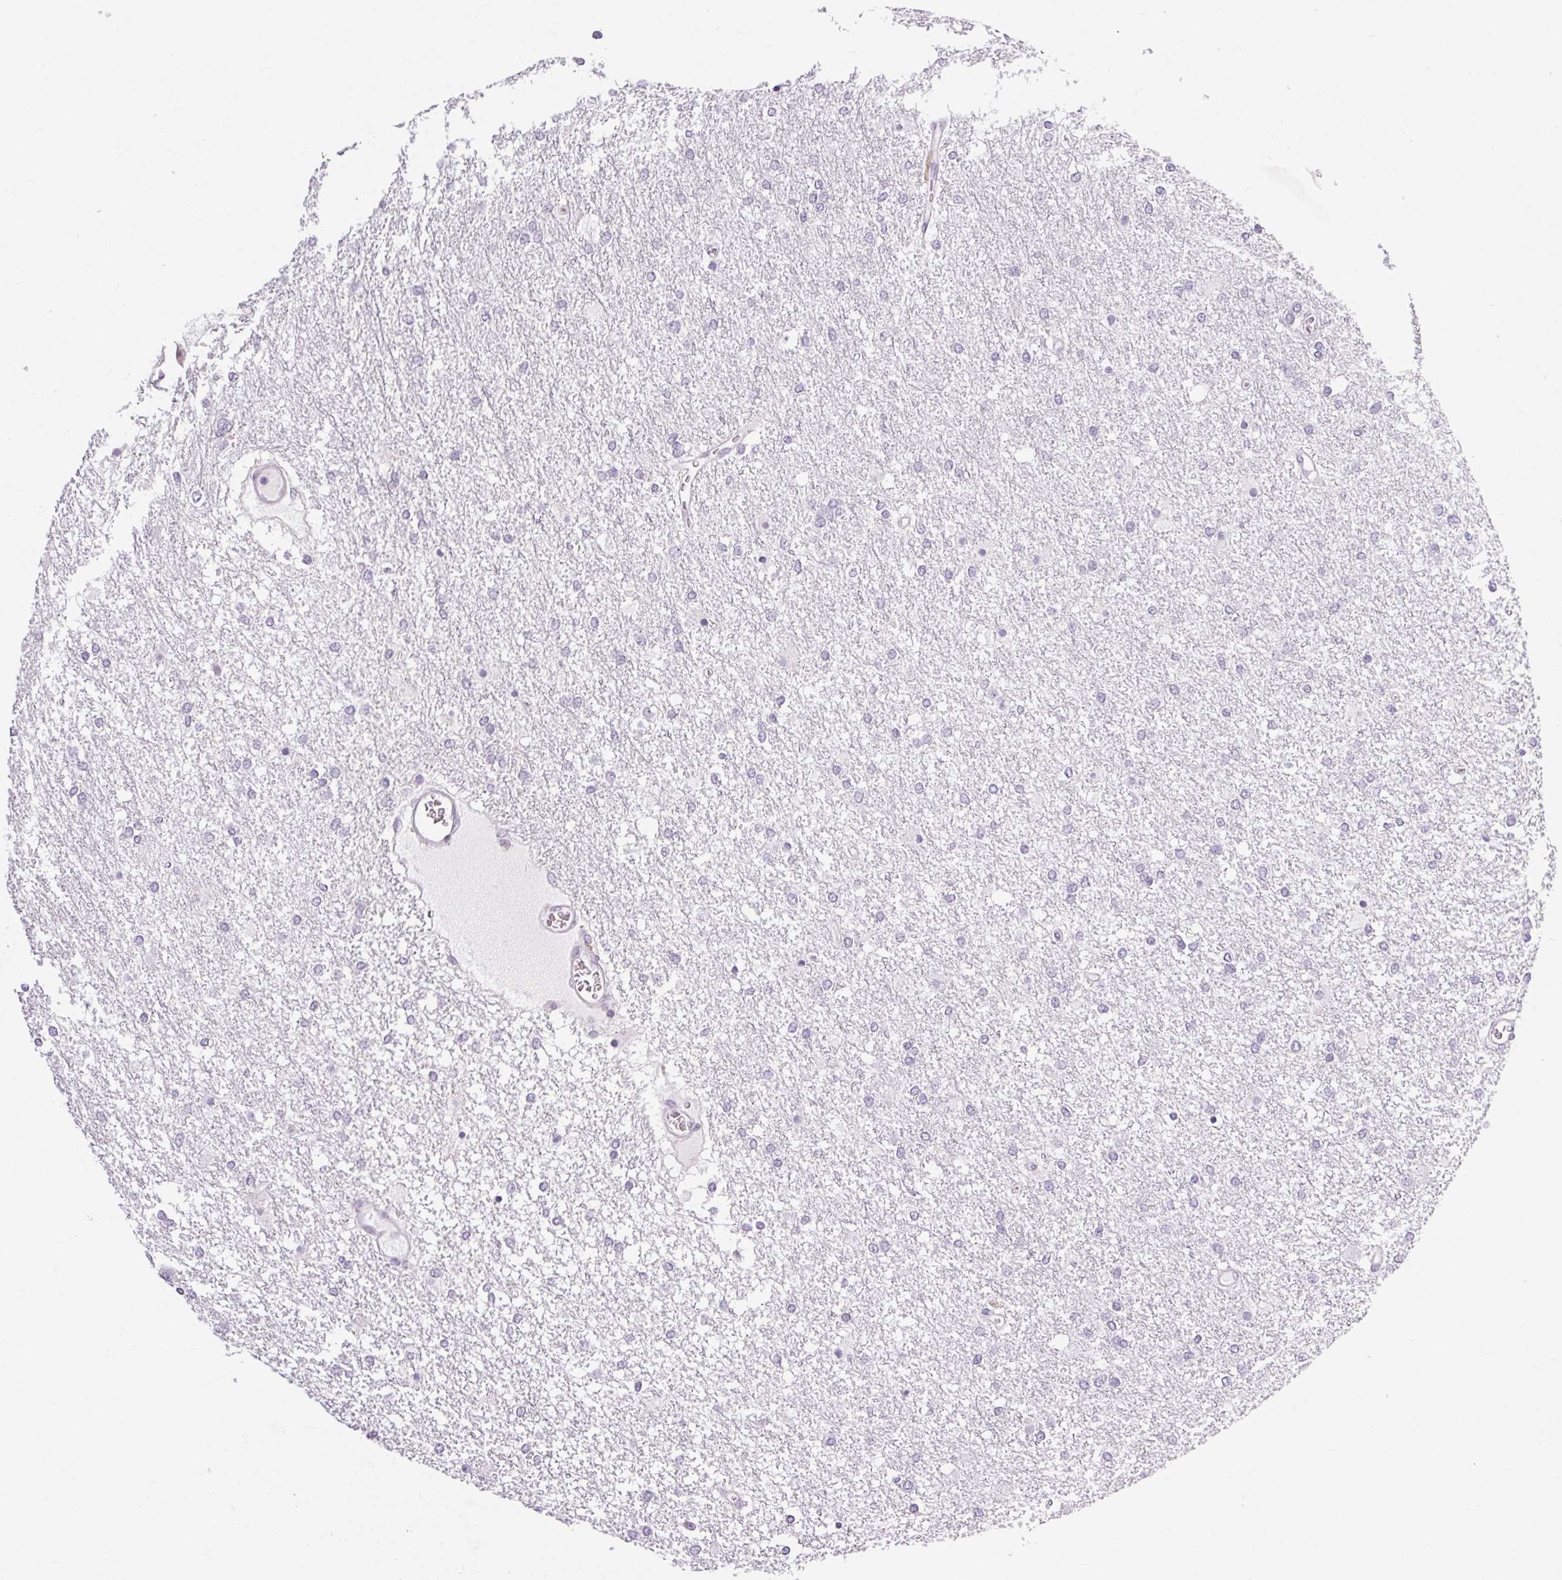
{"staining": {"intensity": "negative", "quantity": "none", "location": "none"}, "tissue": "glioma", "cell_type": "Tumor cells", "image_type": "cancer", "snomed": [{"axis": "morphology", "description": "Glioma, malignant, High grade"}, {"axis": "topography", "description": "Brain"}], "caption": "IHC histopathology image of human glioma stained for a protein (brown), which demonstrates no positivity in tumor cells.", "gene": "POMC", "patient": {"sex": "female", "age": 61}}